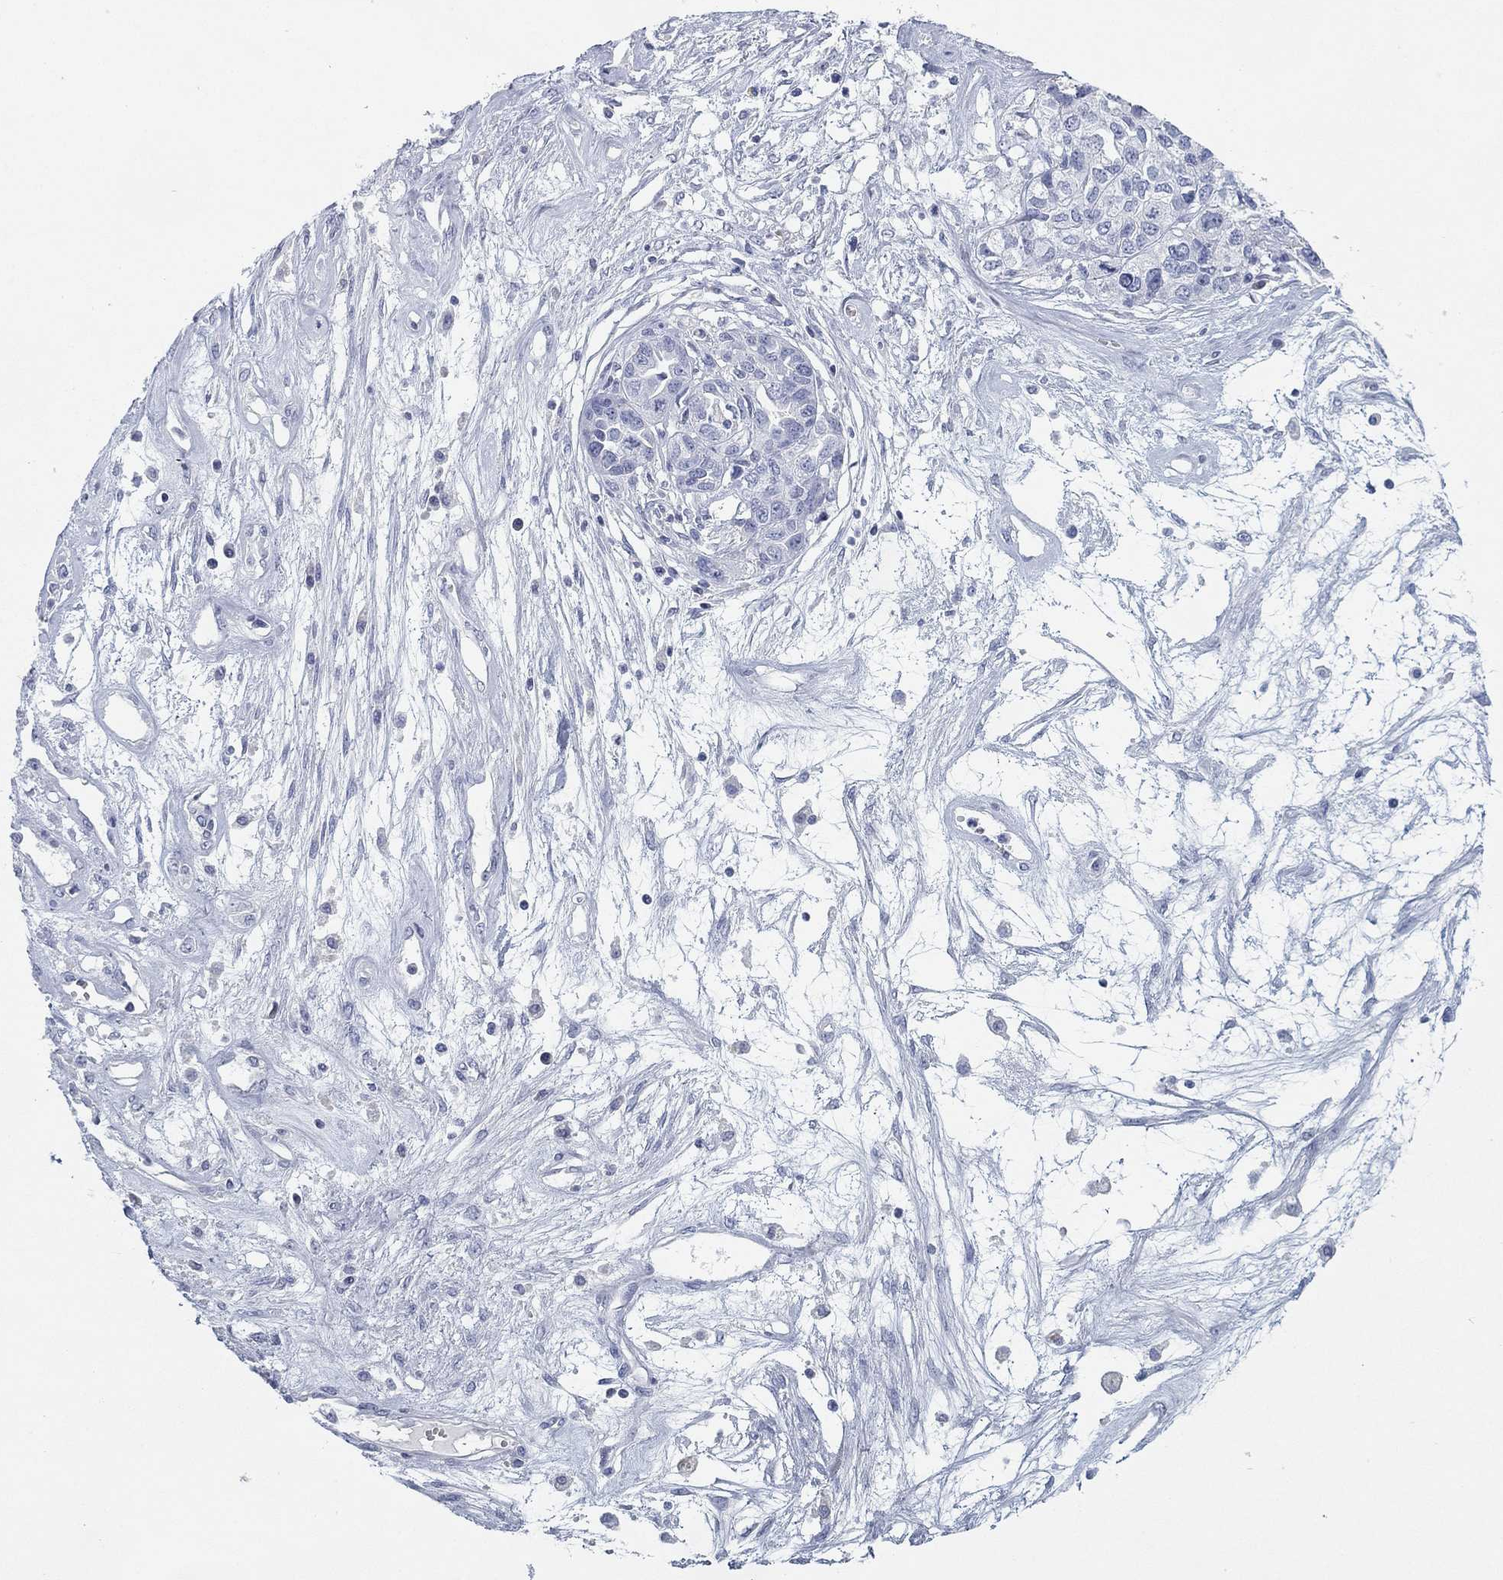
{"staining": {"intensity": "negative", "quantity": "none", "location": "none"}, "tissue": "ovarian cancer", "cell_type": "Tumor cells", "image_type": "cancer", "snomed": [{"axis": "morphology", "description": "Cystadenocarcinoma, serous, NOS"}, {"axis": "topography", "description": "Ovary"}], "caption": "High magnification brightfield microscopy of ovarian cancer stained with DAB (3,3'-diaminobenzidine) (brown) and counterstained with hematoxylin (blue): tumor cells show no significant expression. Brightfield microscopy of immunohistochemistry (IHC) stained with DAB (brown) and hematoxylin (blue), captured at high magnification.", "gene": "CD79B", "patient": {"sex": "female", "age": 87}}